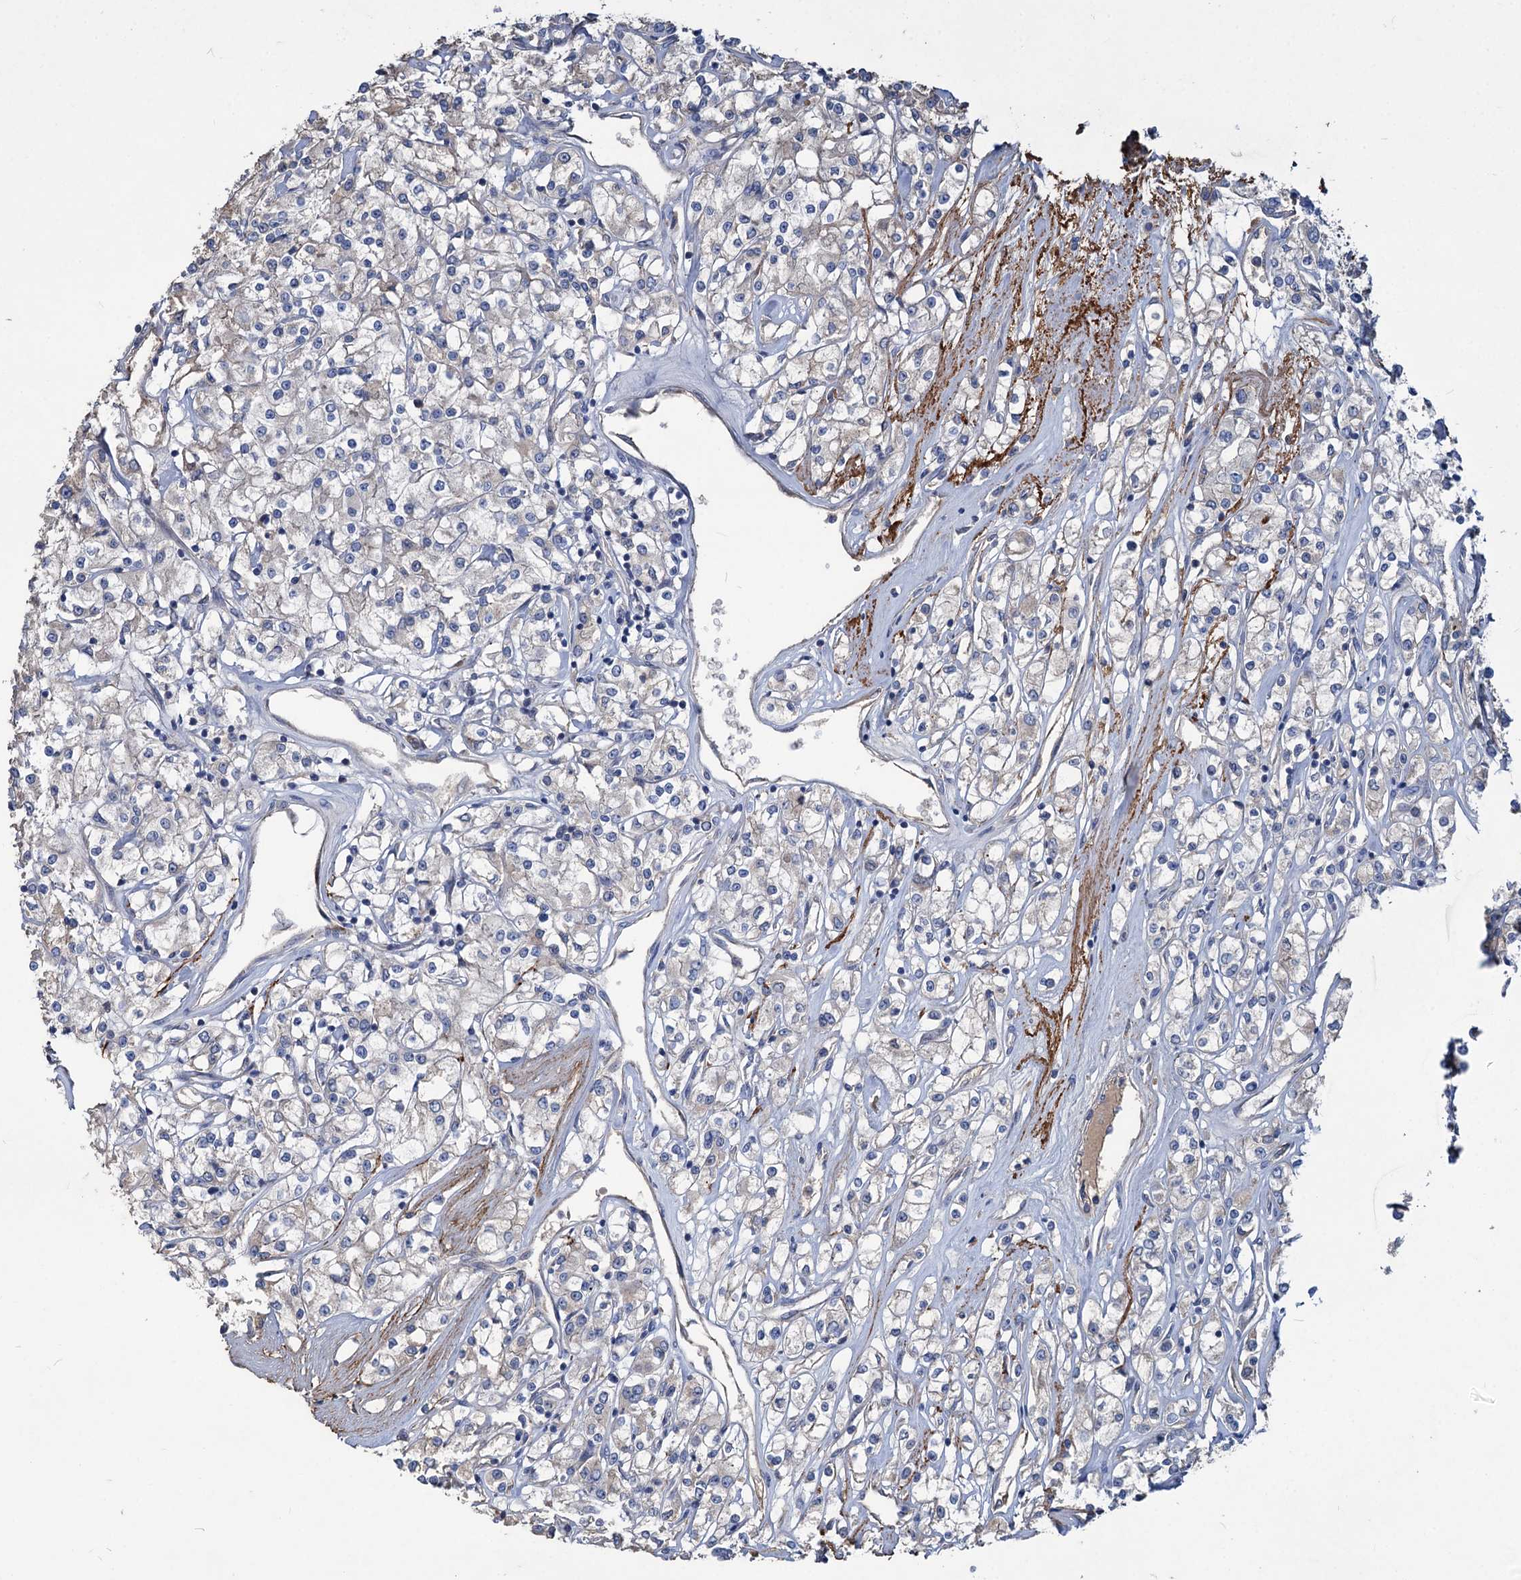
{"staining": {"intensity": "negative", "quantity": "none", "location": "none"}, "tissue": "renal cancer", "cell_type": "Tumor cells", "image_type": "cancer", "snomed": [{"axis": "morphology", "description": "Adenocarcinoma, NOS"}, {"axis": "topography", "description": "Kidney"}], "caption": "Immunohistochemical staining of human renal cancer (adenocarcinoma) displays no significant expression in tumor cells.", "gene": "URAD", "patient": {"sex": "female", "age": 59}}